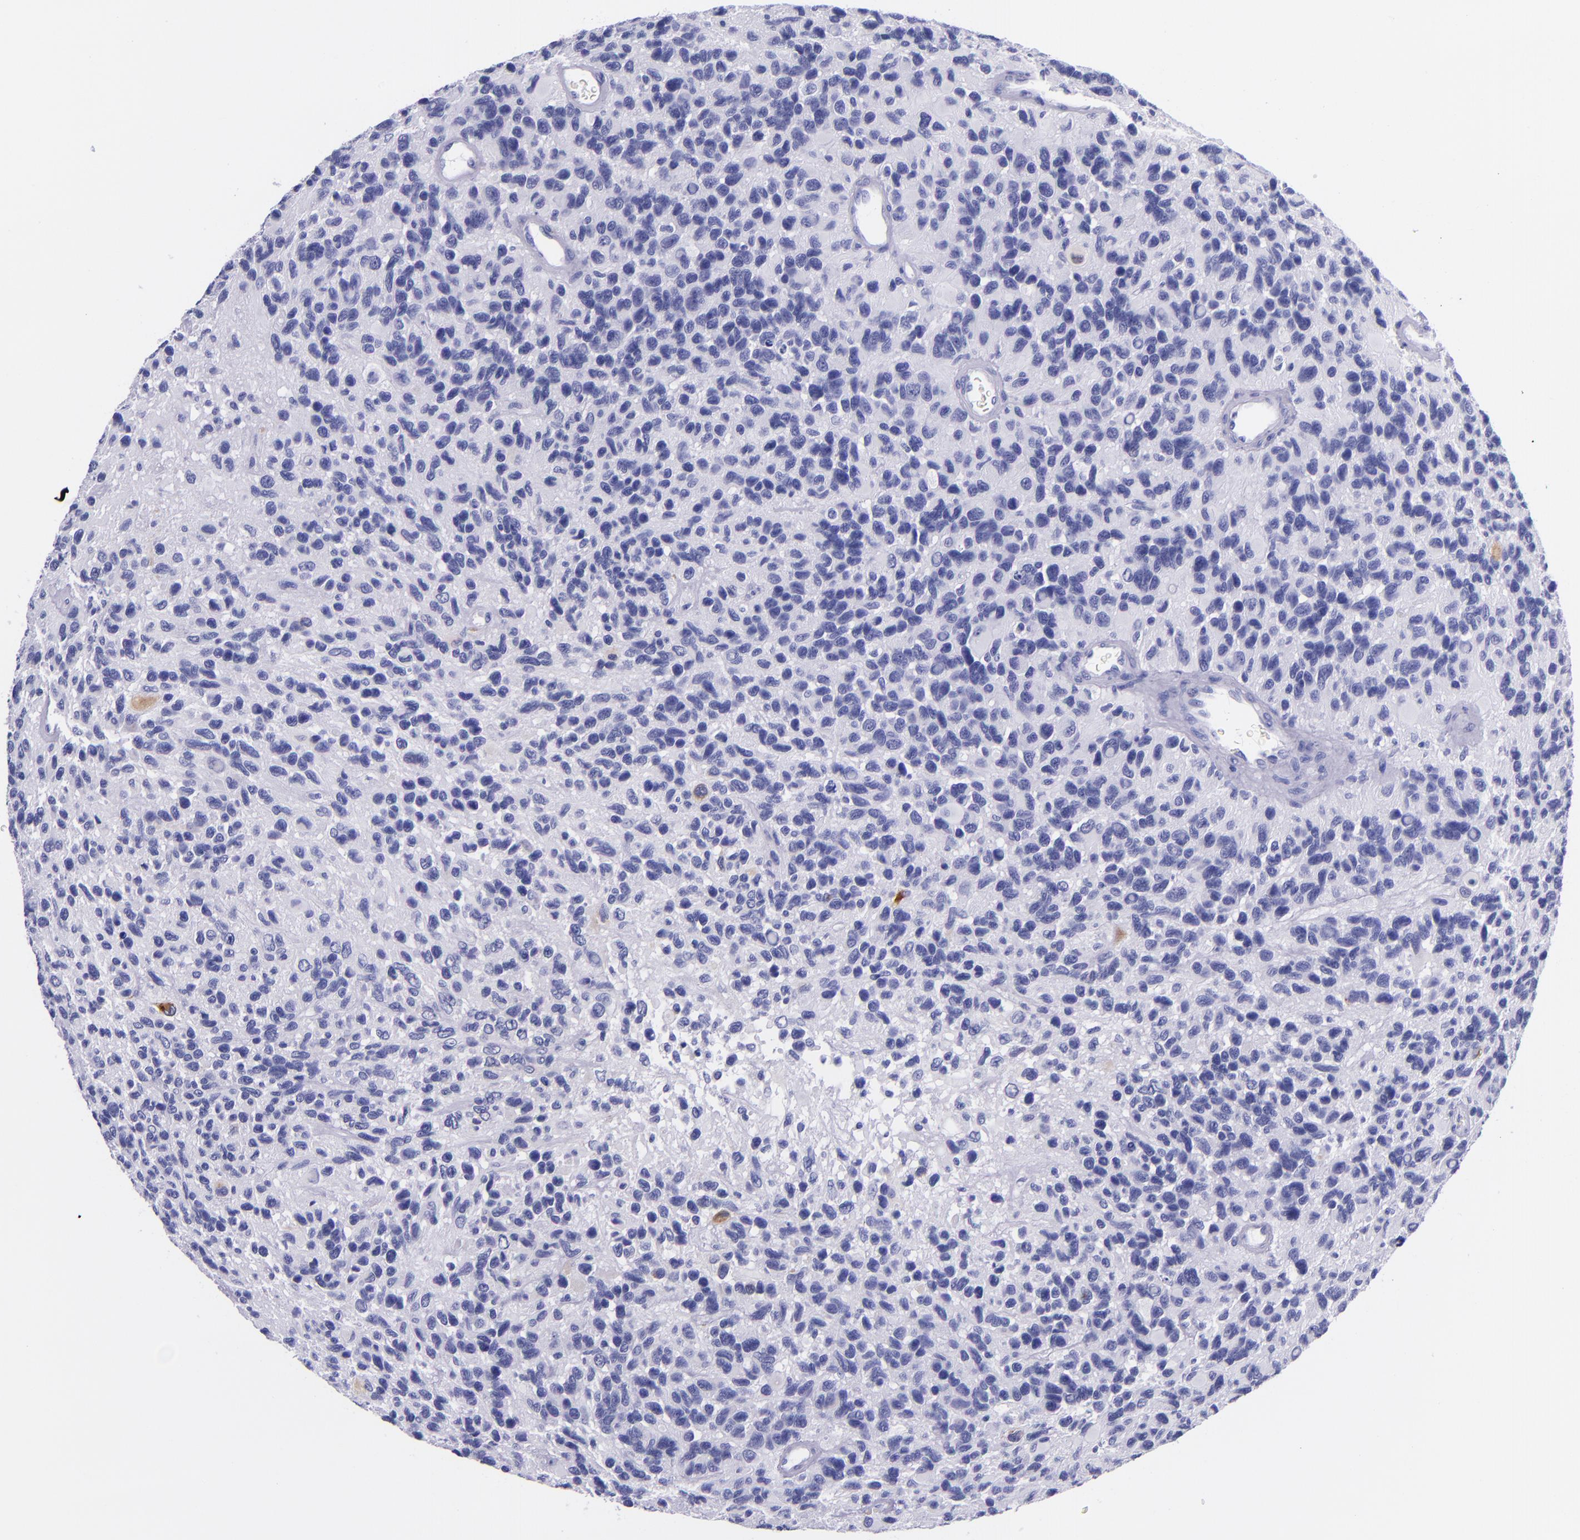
{"staining": {"intensity": "negative", "quantity": "none", "location": "none"}, "tissue": "glioma", "cell_type": "Tumor cells", "image_type": "cancer", "snomed": [{"axis": "morphology", "description": "Glioma, malignant, High grade"}, {"axis": "topography", "description": "Brain"}], "caption": "DAB (3,3'-diaminobenzidine) immunohistochemical staining of glioma shows no significant expression in tumor cells.", "gene": "SLPI", "patient": {"sex": "male", "age": 77}}